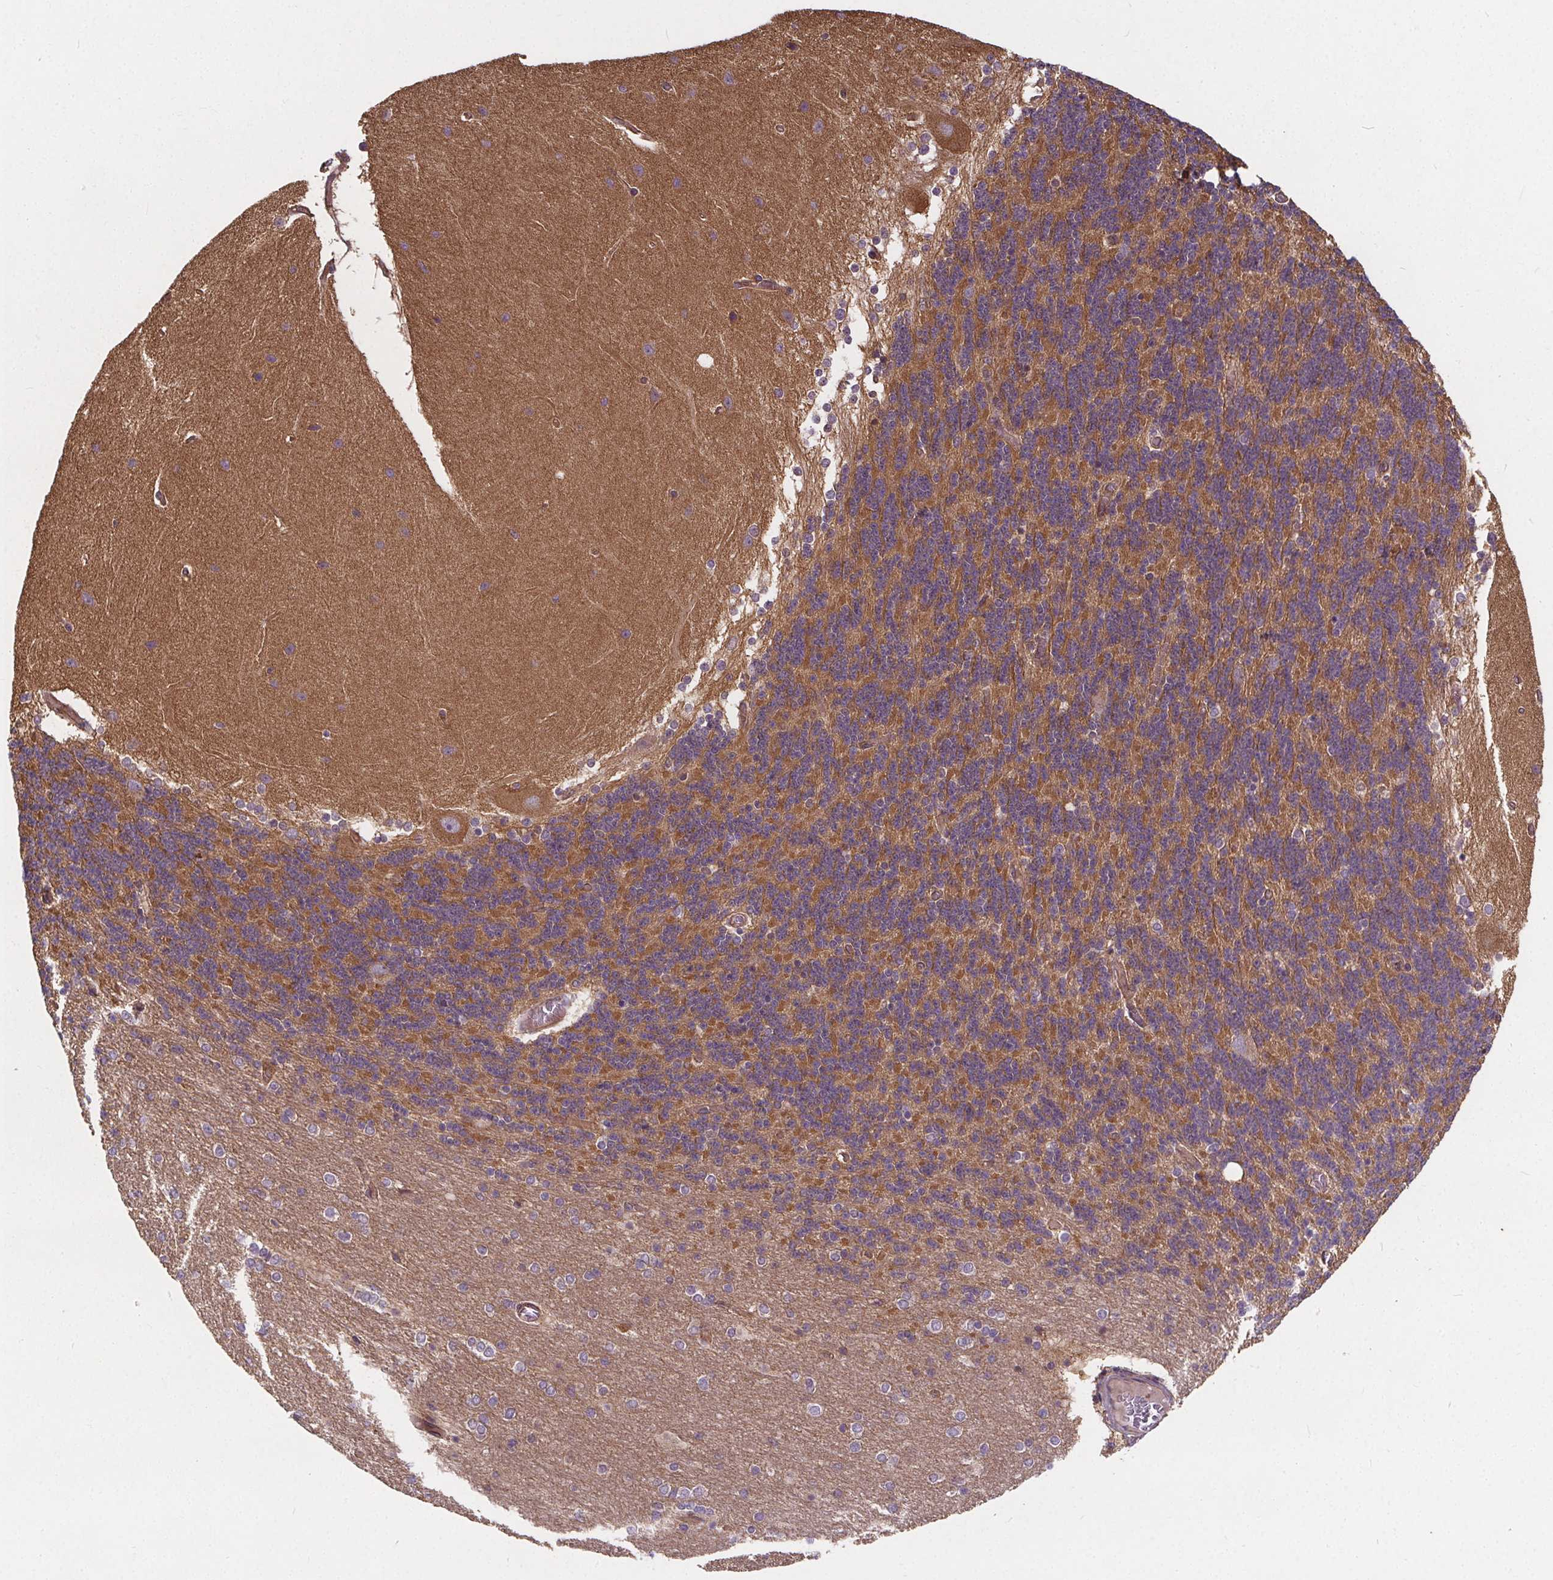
{"staining": {"intensity": "moderate", "quantity": ">75%", "location": "cytoplasmic/membranous"}, "tissue": "cerebellum", "cell_type": "Cells in granular layer", "image_type": "normal", "snomed": [{"axis": "morphology", "description": "Normal tissue, NOS"}, {"axis": "topography", "description": "Cerebellum"}], "caption": "An immunohistochemistry histopathology image of unremarkable tissue is shown. Protein staining in brown shows moderate cytoplasmic/membranous positivity in cerebellum within cells in granular layer.", "gene": "CLINT1", "patient": {"sex": "female", "age": 54}}